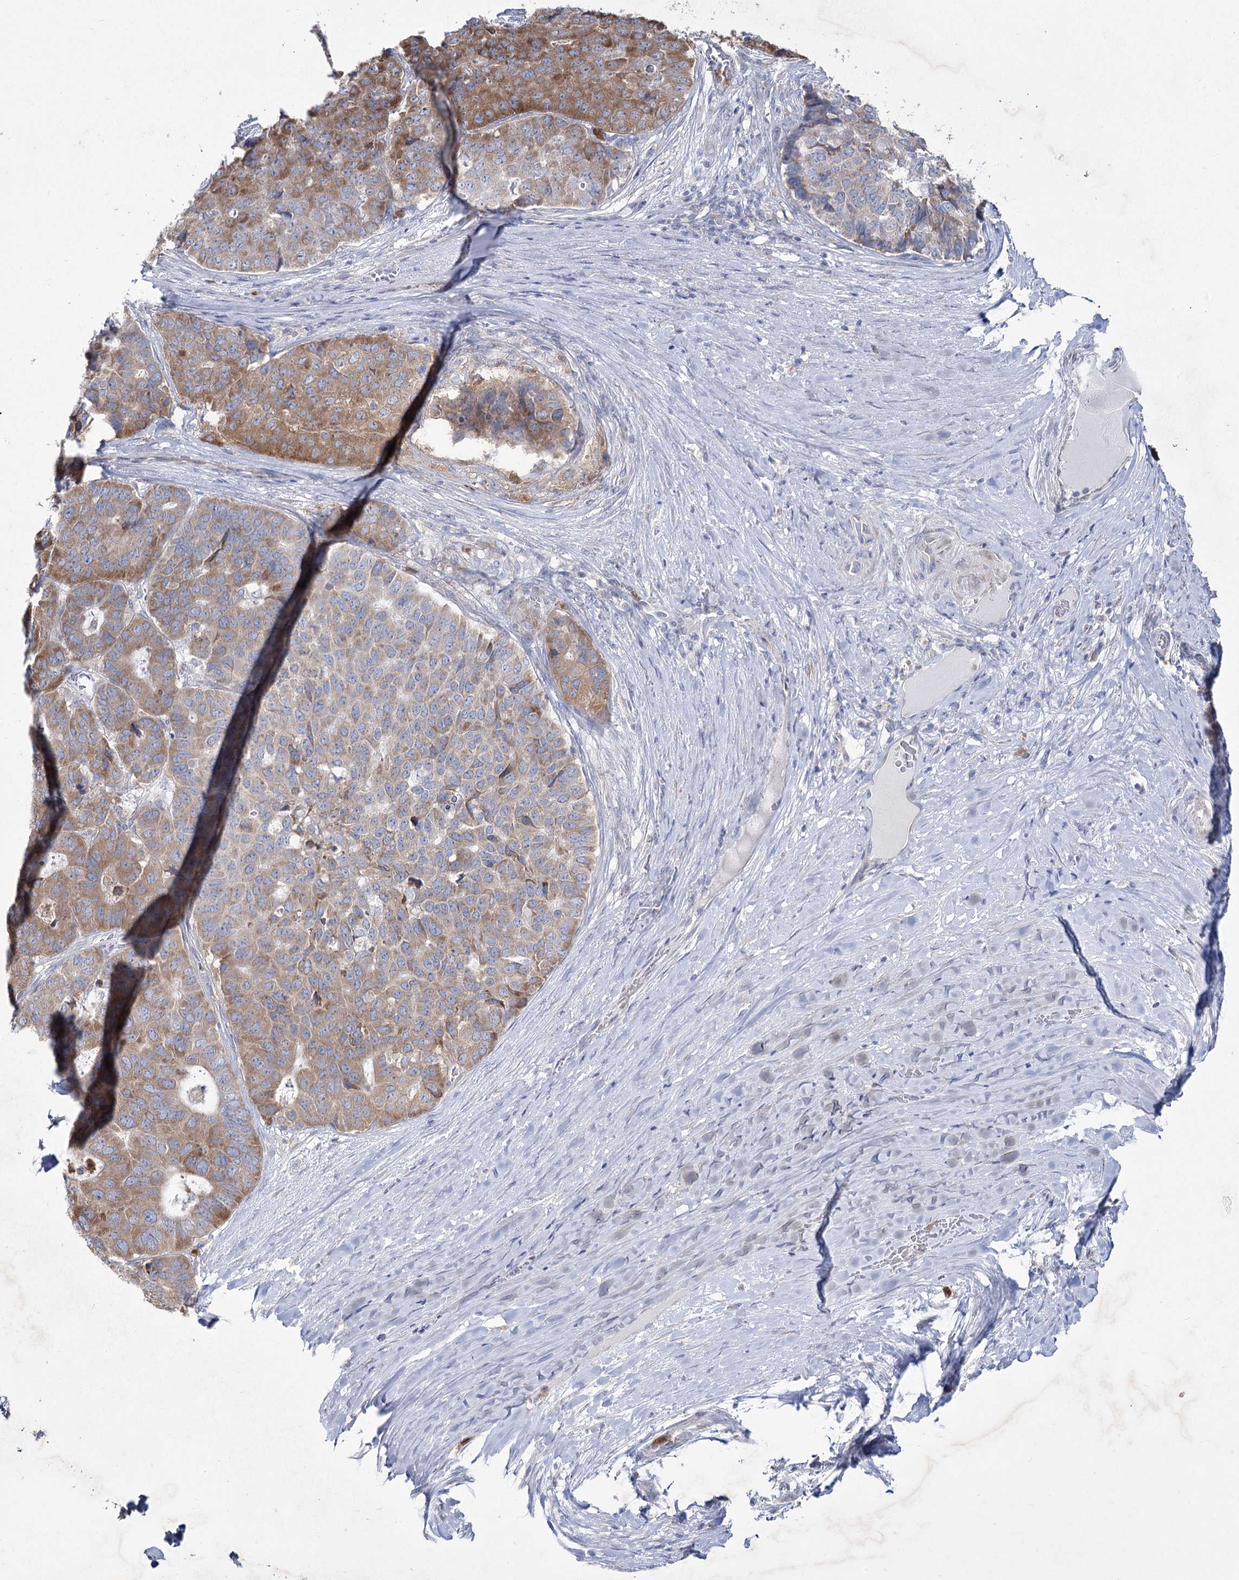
{"staining": {"intensity": "moderate", "quantity": ">75%", "location": "cytoplasmic/membranous"}, "tissue": "pancreatic cancer", "cell_type": "Tumor cells", "image_type": "cancer", "snomed": [{"axis": "morphology", "description": "Adenocarcinoma, NOS"}, {"axis": "topography", "description": "Pancreas"}], "caption": "An immunohistochemistry histopathology image of neoplastic tissue is shown. Protein staining in brown shows moderate cytoplasmic/membranous positivity in pancreatic adenocarcinoma within tumor cells.", "gene": "NIPAL4", "patient": {"sex": "male", "age": 50}}